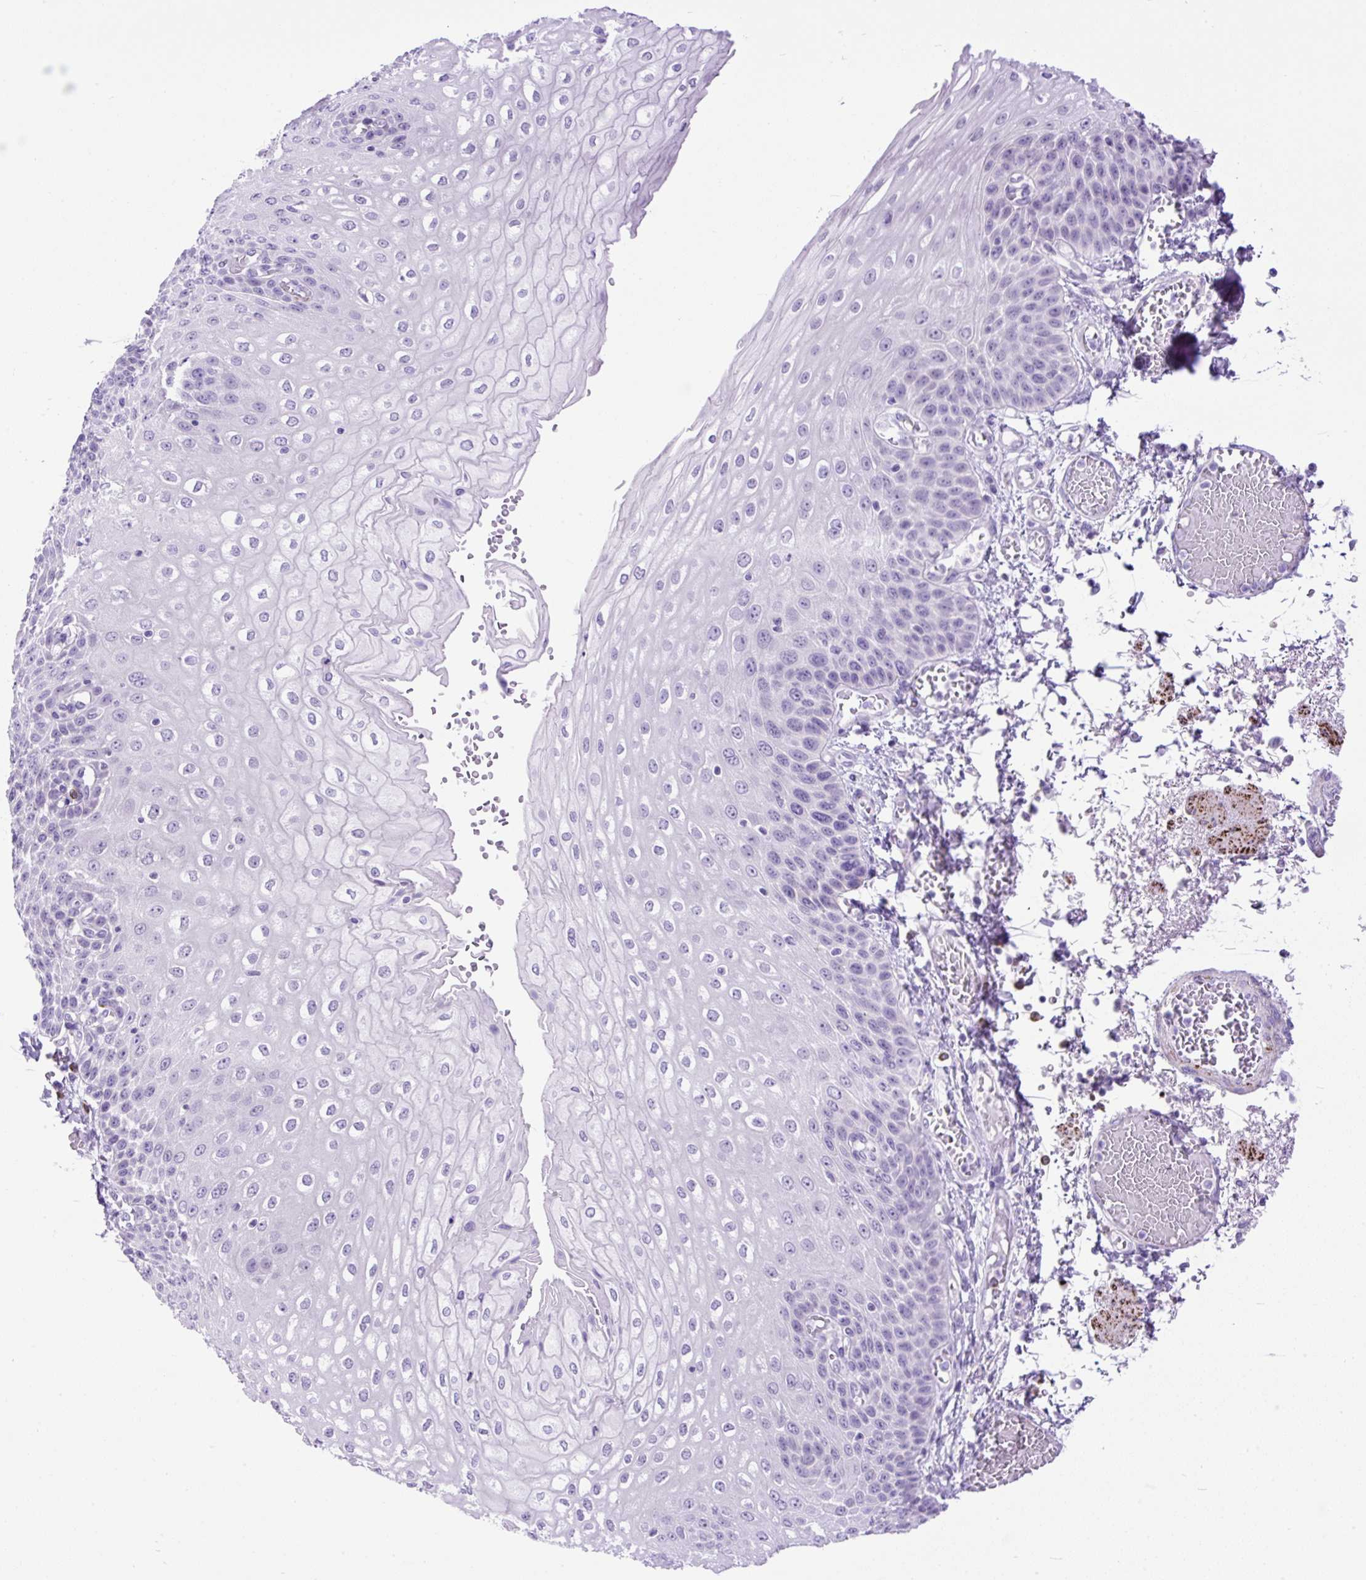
{"staining": {"intensity": "negative", "quantity": "none", "location": "none"}, "tissue": "esophagus", "cell_type": "Squamous epithelial cells", "image_type": "normal", "snomed": [{"axis": "morphology", "description": "Normal tissue, NOS"}, {"axis": "morphology", "description": "Adenocarcinoma, NOS"}, {"axis": "topography", "description": "Esophagus"}], "caption": "High power microscopy histopathology image of an immunohistochemistry (IHC) image of unremarkable esophagus, revealing no significant expression in squamous epithelial cells.", "gene": "ZNF256", "patient": {"sex": "male", "age": 81}}